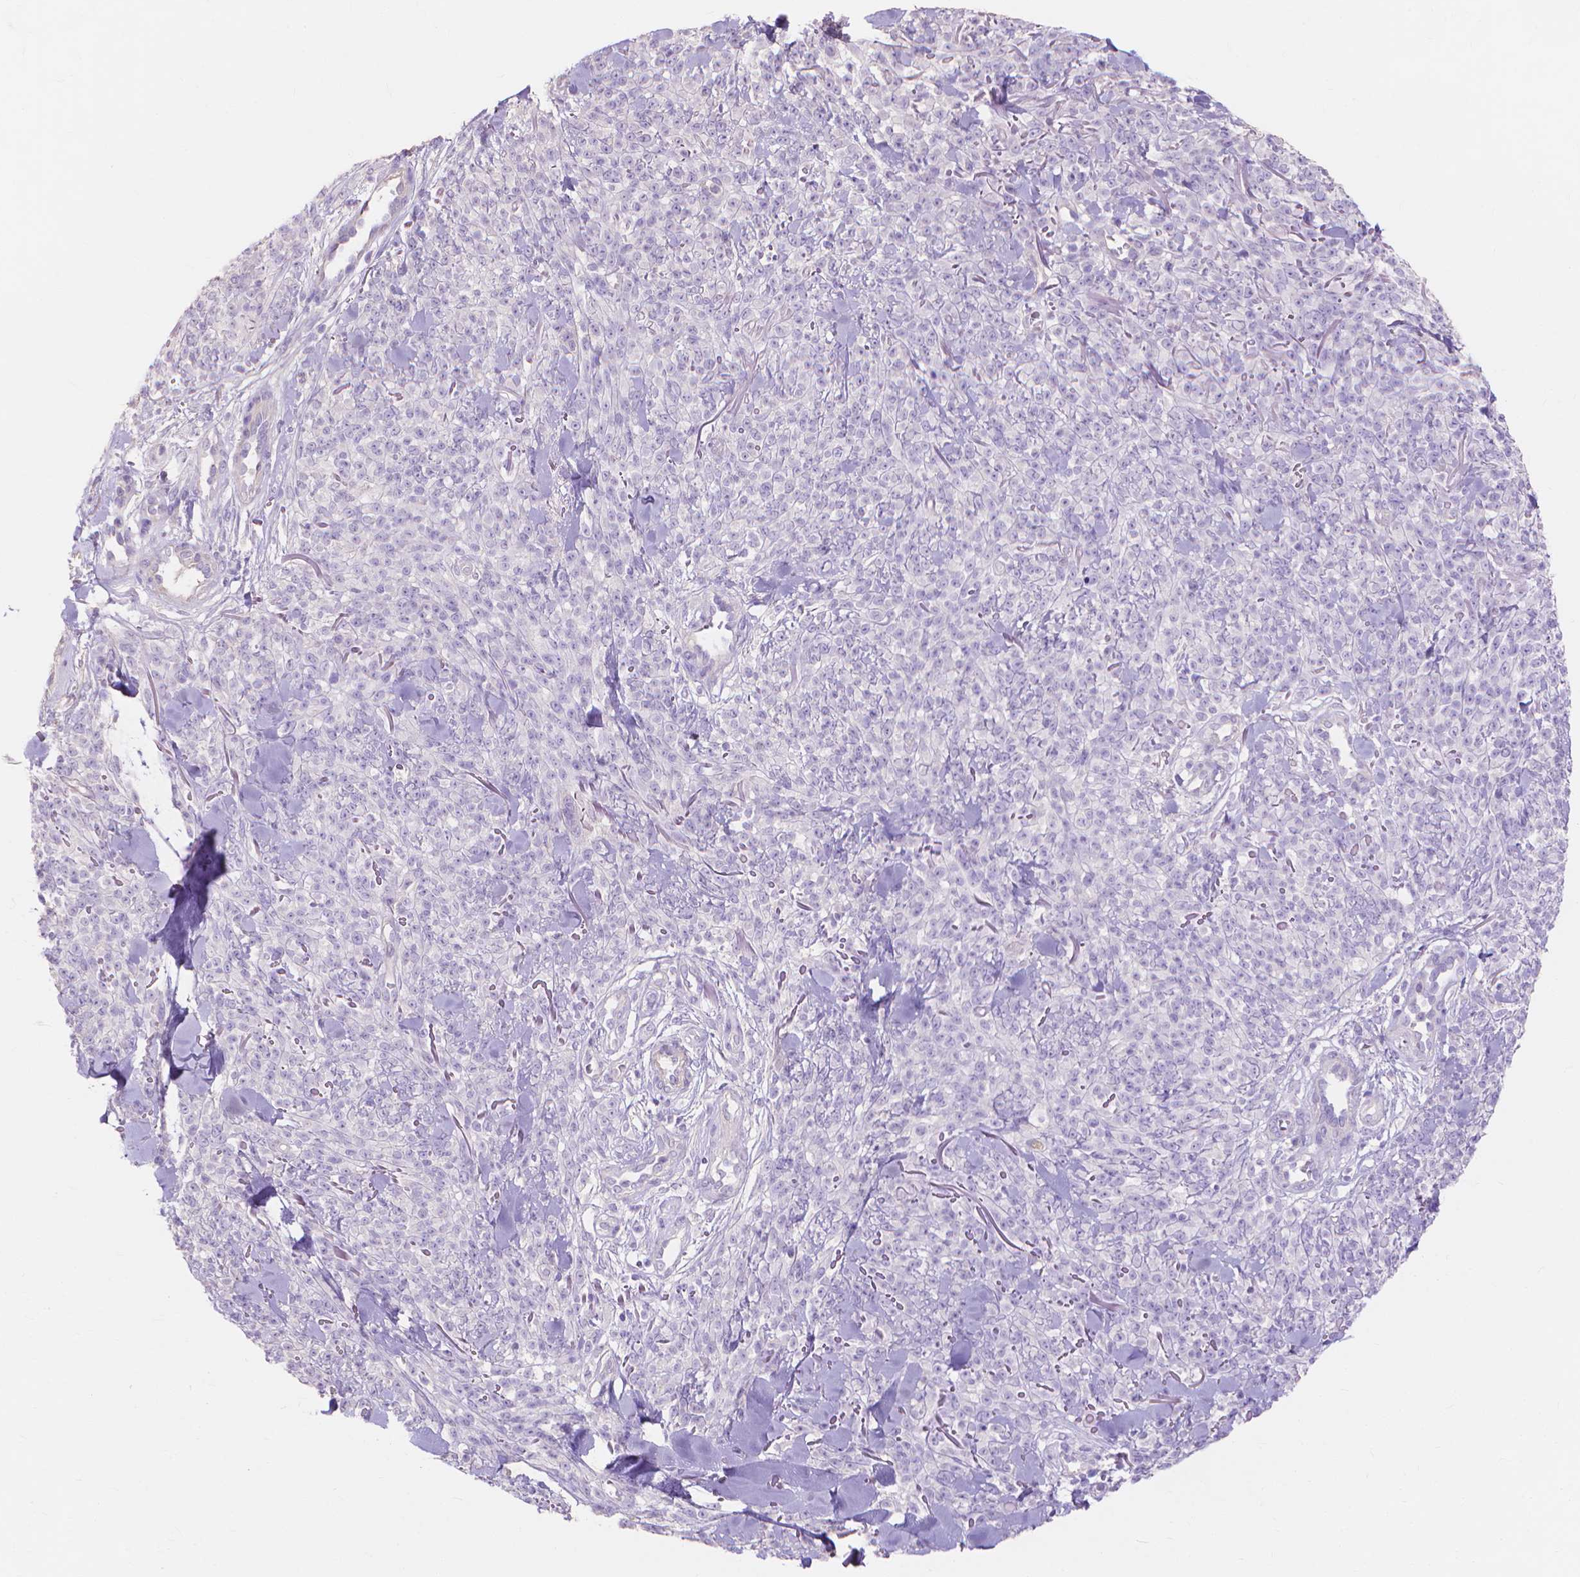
{"staining": {"intensity": "negative", "quantity": "none", "location": "none"}, "tissue": "melanoma", "cell_type": "Tumor cells", "image_type": "cancer", "snomed": [{"axis": "morphology", "description": "Malignant melanoma, NOS"}, {"axis": "topography", "description": "Skin"}, {"axis": "topography", "description": "Skin of trunk"}], "caption": "Tumor cells are negative for protein expression in human malignant melanoma.", "gene": "MBLAC1", "patient": {"sex": "male", "age": 74}}